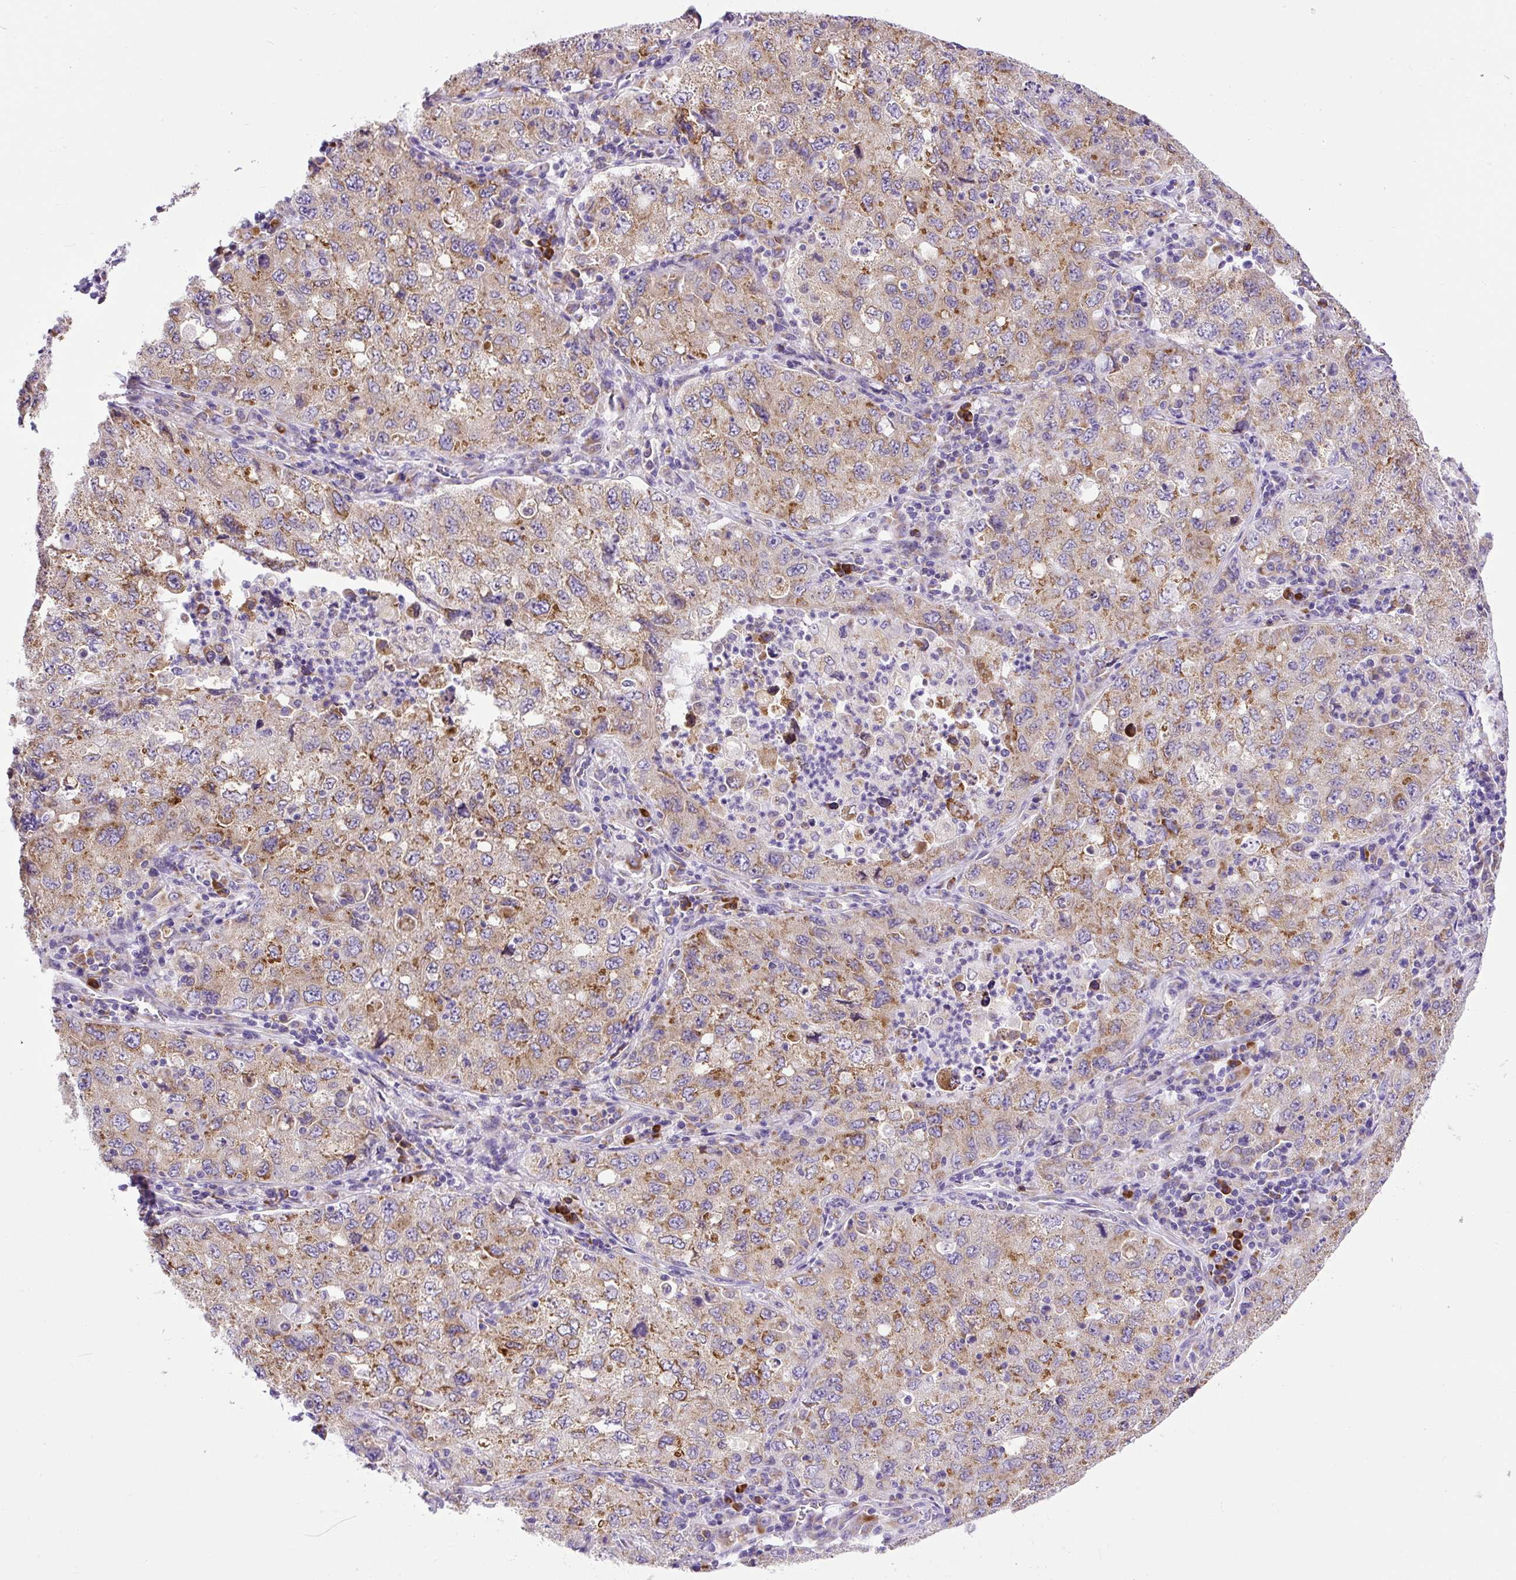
{"staining": {"intensity": "moderate", "quantity": ">75%", "location": "cytoplasmic/membranous"}, "tissue": "lung cancer", "cell_type": "Tumor cells", "image_type": "cancer", "snomed": [{"axis": "morphology", "description": "Adenocarcinoma, NOS"}, {"axis": "topography", "description": "Lung"}], "caption": "Lung cancer was stained to show a protein in brown. There is medium levels of moderate cytoplasmic/membranous staining in about >75% of tumor cells.", "gene": "DDOST", "patient": {"sex": "female", "age": 57}}